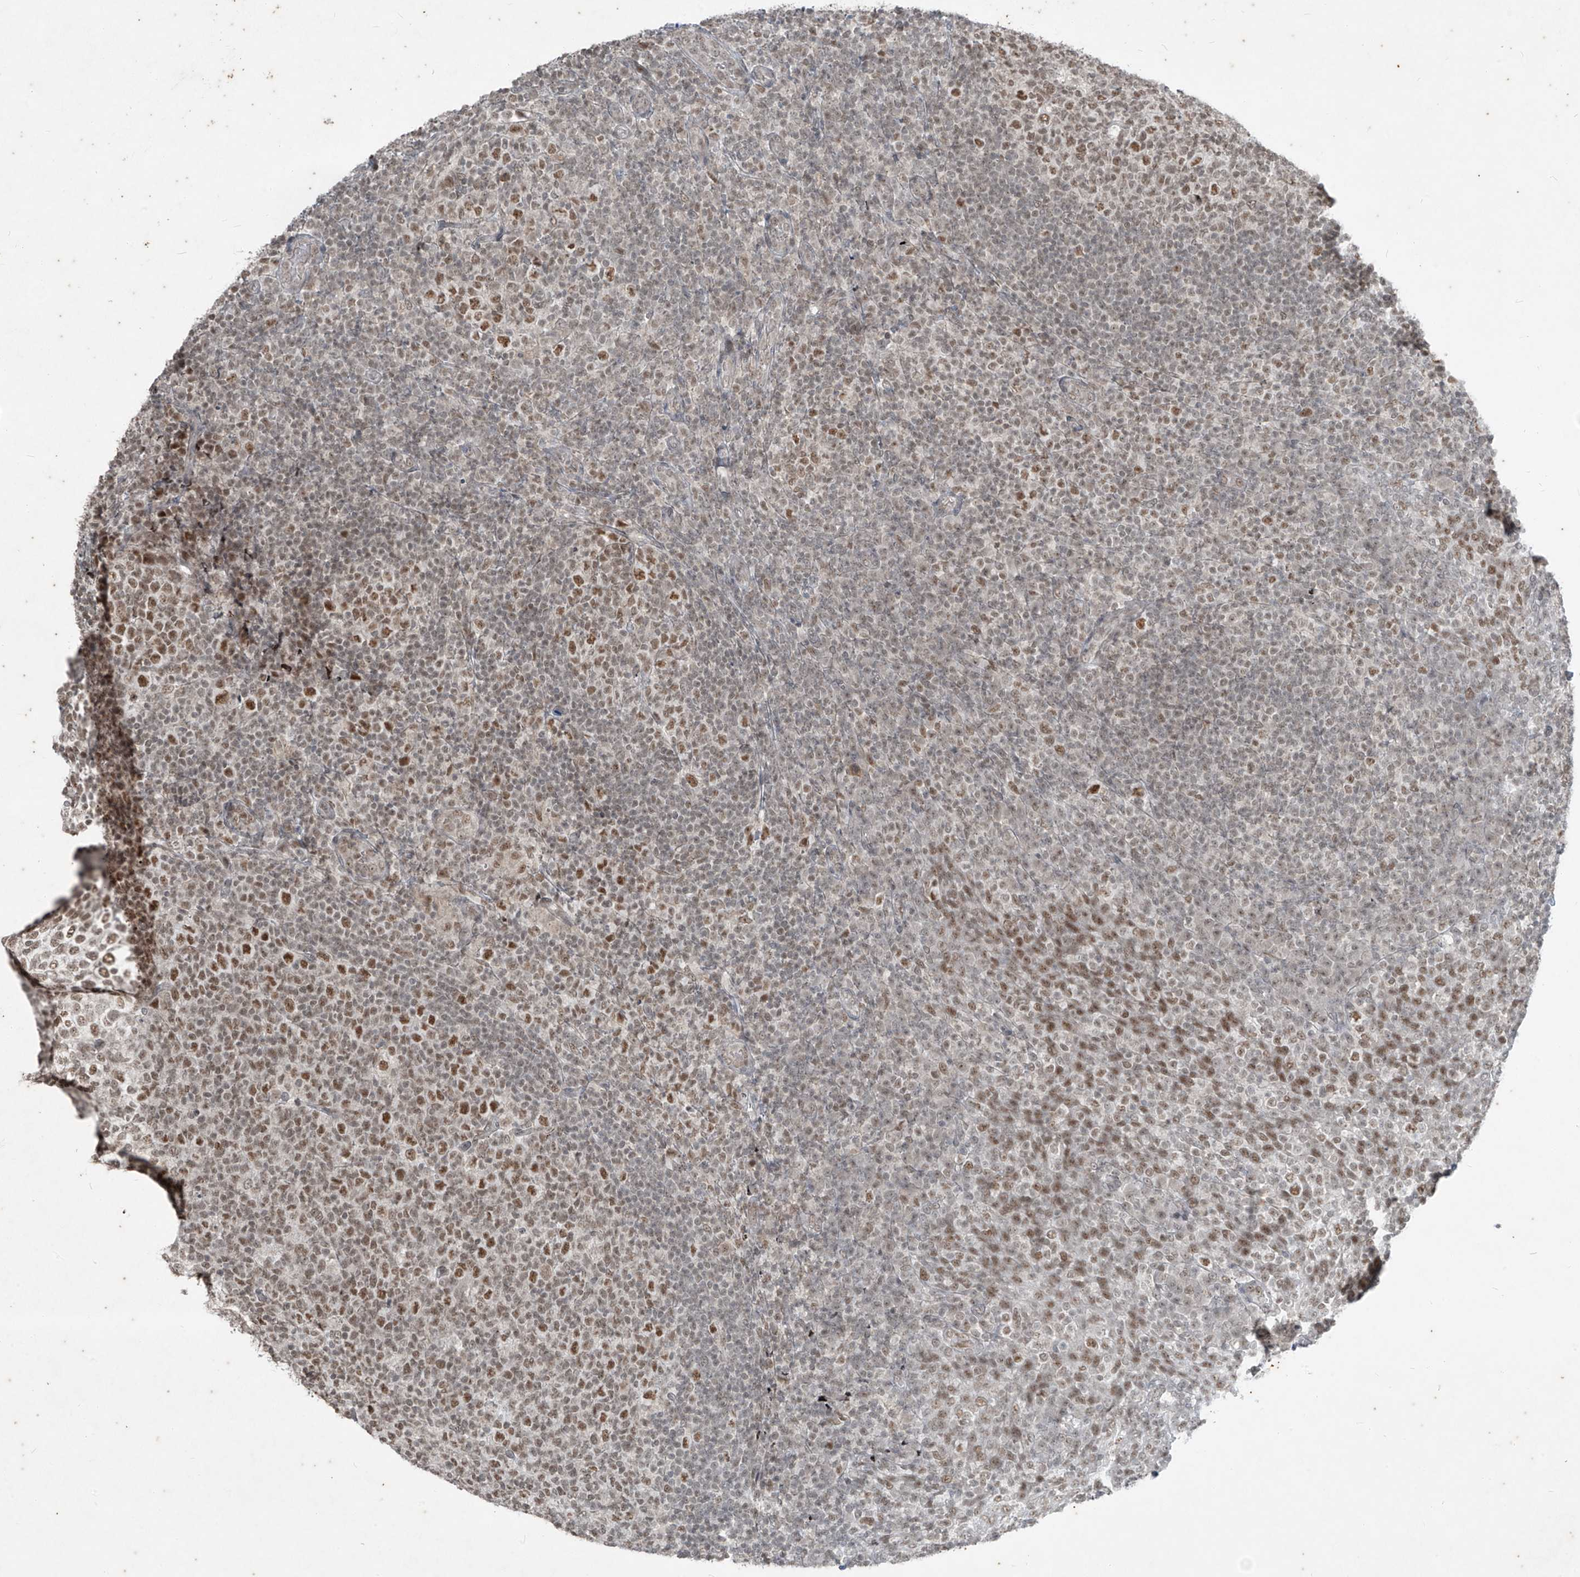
{"staining": {"intensity": "moderate", "quantity": ">75%", "location": "nuclear"}, "tissue": "tonsil", "cell_type": "Germinal center cells", "image_type": "normal", "snomed": [{"axis": "morphology", "description": "Normal tissue, NOS"}, {"axis": "topography", "description": "Tonsil"}], "caption": "IHC staining of benign tonsil, which exhibits medium levels of moderate nuclear expression in approximately >75% of germinal center cells indicating moderate nuclear protein staining. The staining was performed using DAB (3,3'-diaminobenzidine) (brown) for protein detection and nuclei were counterstained in hematoxylin (blue).", "gene": "ZNF354B", "patient": {"sex": "female", "age": 19}}